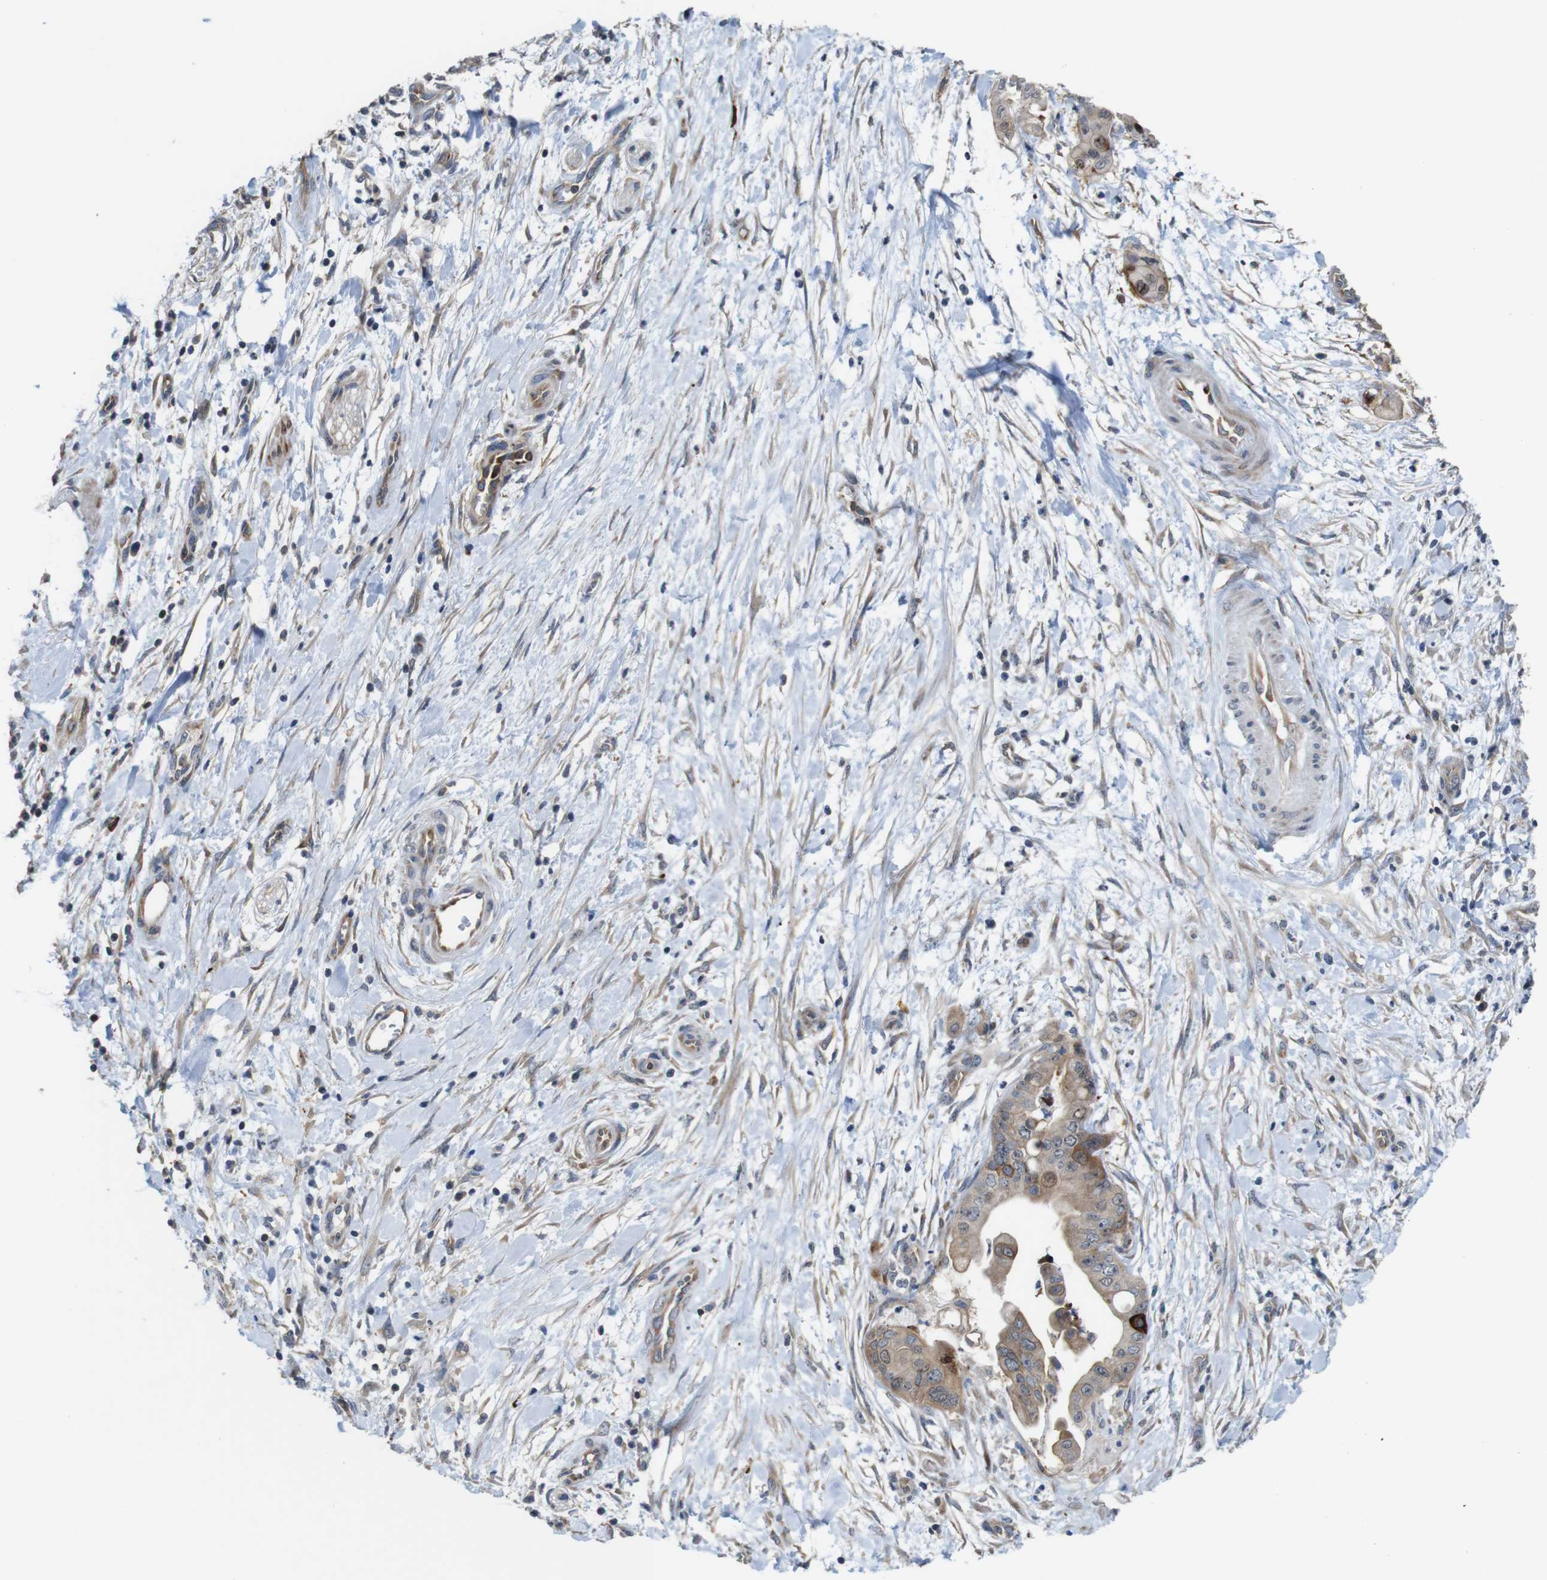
{"staining": {"intensity": "moderate", "quantity": ">75%", "location": "cytoplasmic/membranous"}, "tissue": "pancreatic cancer", "cell_type": "Tumor cells", "image_type": "cancer", "snomed": [{"axis": "morphology", "description": "Adenocarcinoma, NOS"}, {"axis": "topography", "description": "Pancreas"}], "caption": "Immunohistochemistry photomicrograph of pancreatic cancer (adenocarcinoma) stained for a protein (brown), which shows medium levels of moderate cytoplasmic/membranous positivity in approximately >75% of tumor cells.", "gene": "PCOLCE2", "patient": {"sex": "female", "age": 75}}